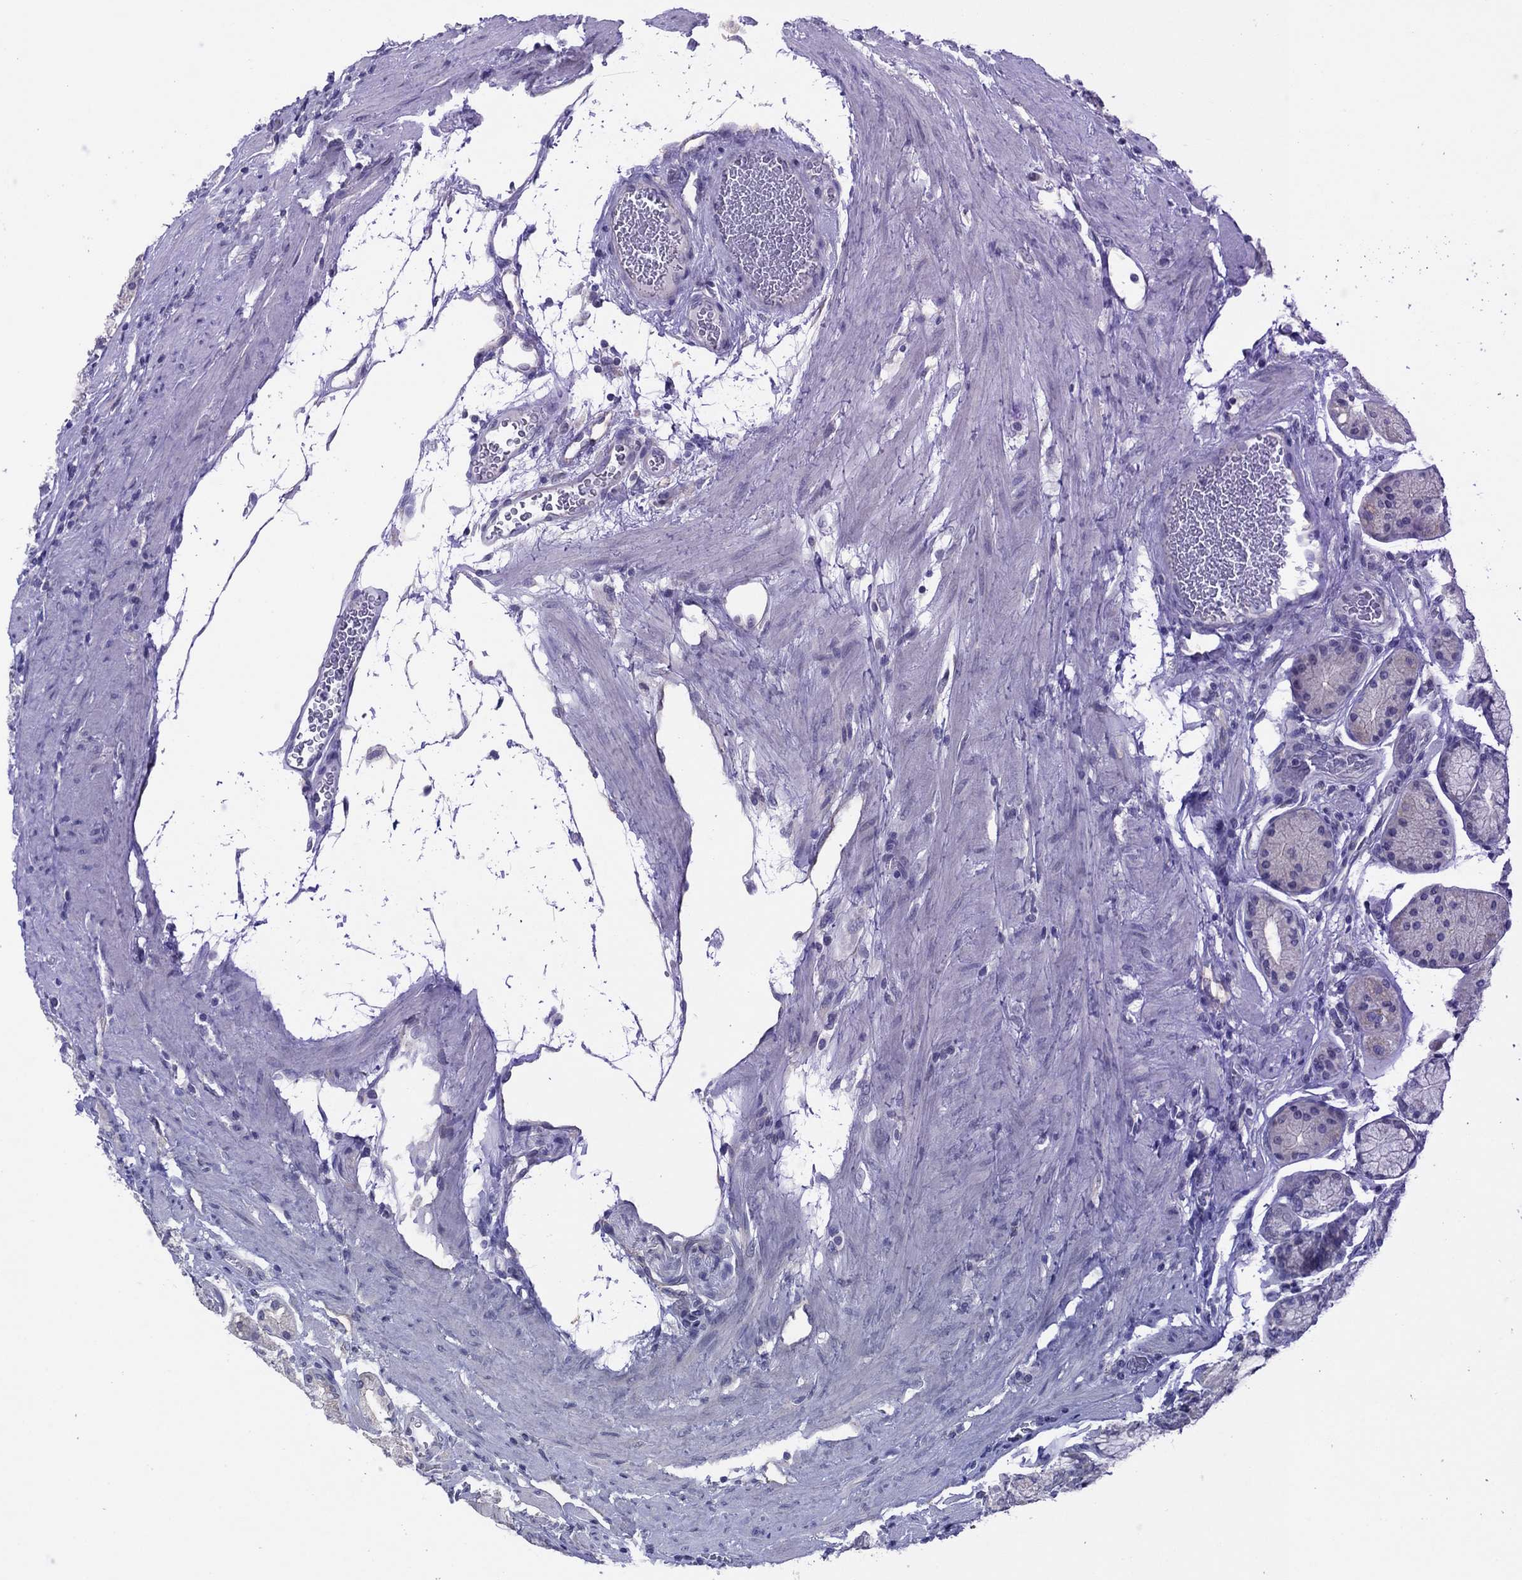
{"staining": {"intensity": "negative", "quantity": "none", "location": "none"}, "tissue": "stomach", "cell_type": "Glandular cells", "image_type": "normal", "snomed": [{"axis": "morphology", "description": "Normal tissue, NOS"}, {"axis": "morphology", "description": "Adenocarcinoma, NOS"}, {"axis": "morphology", "description": "Adenocarcinoma, High grade"}, {"axis": "topography", "description": "Stomach, upper"}, {"axis": "topography", "description": "Stomach"}], "caption": "Human stomach stained for a protein using immunohistochemistry shows no positivity in glandular cells.", "gene": "CYP2B6", "patient": {"sex": "female", "age": 65}}